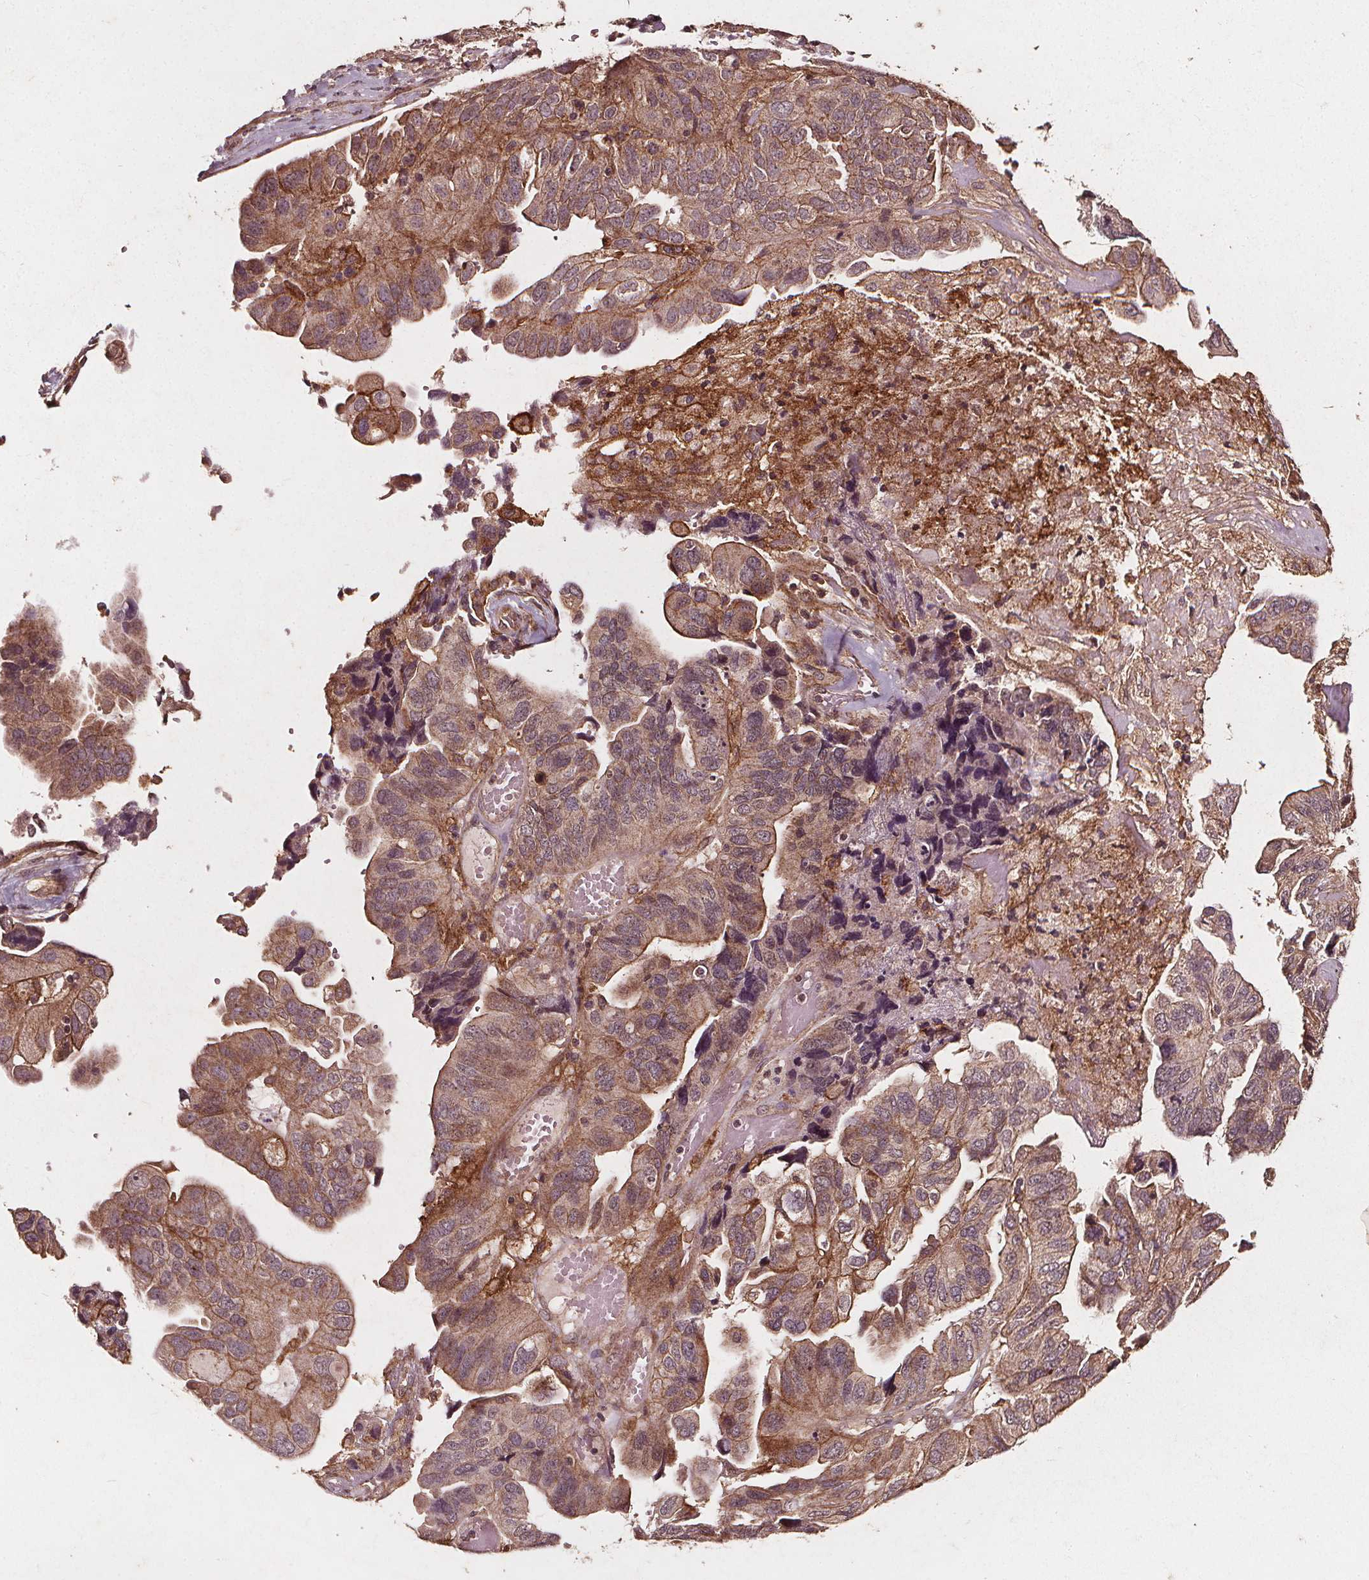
{"staining": {"intensity": "moderate", "quantity": "25%-75%", "location": "cytoplasmic/membranous"}, "tissue": "ovarian cancer", "cell_type": "Tumor cells", "image_type": "cancer", "snomed": [{"axis": "morphology", "description": "Cystadenocarcinoma, serous, NOS"}, {"axis": "topography", "description": "Ovary"}], "caption": "A brown stain shows moderate cytoplasmic/membranous staining of a protein in ovarian cancer (serous cystadenocarcinoma) tumor cells.", "gene": "ABCA1", "patient": {"sex": "female", "age": 79}}